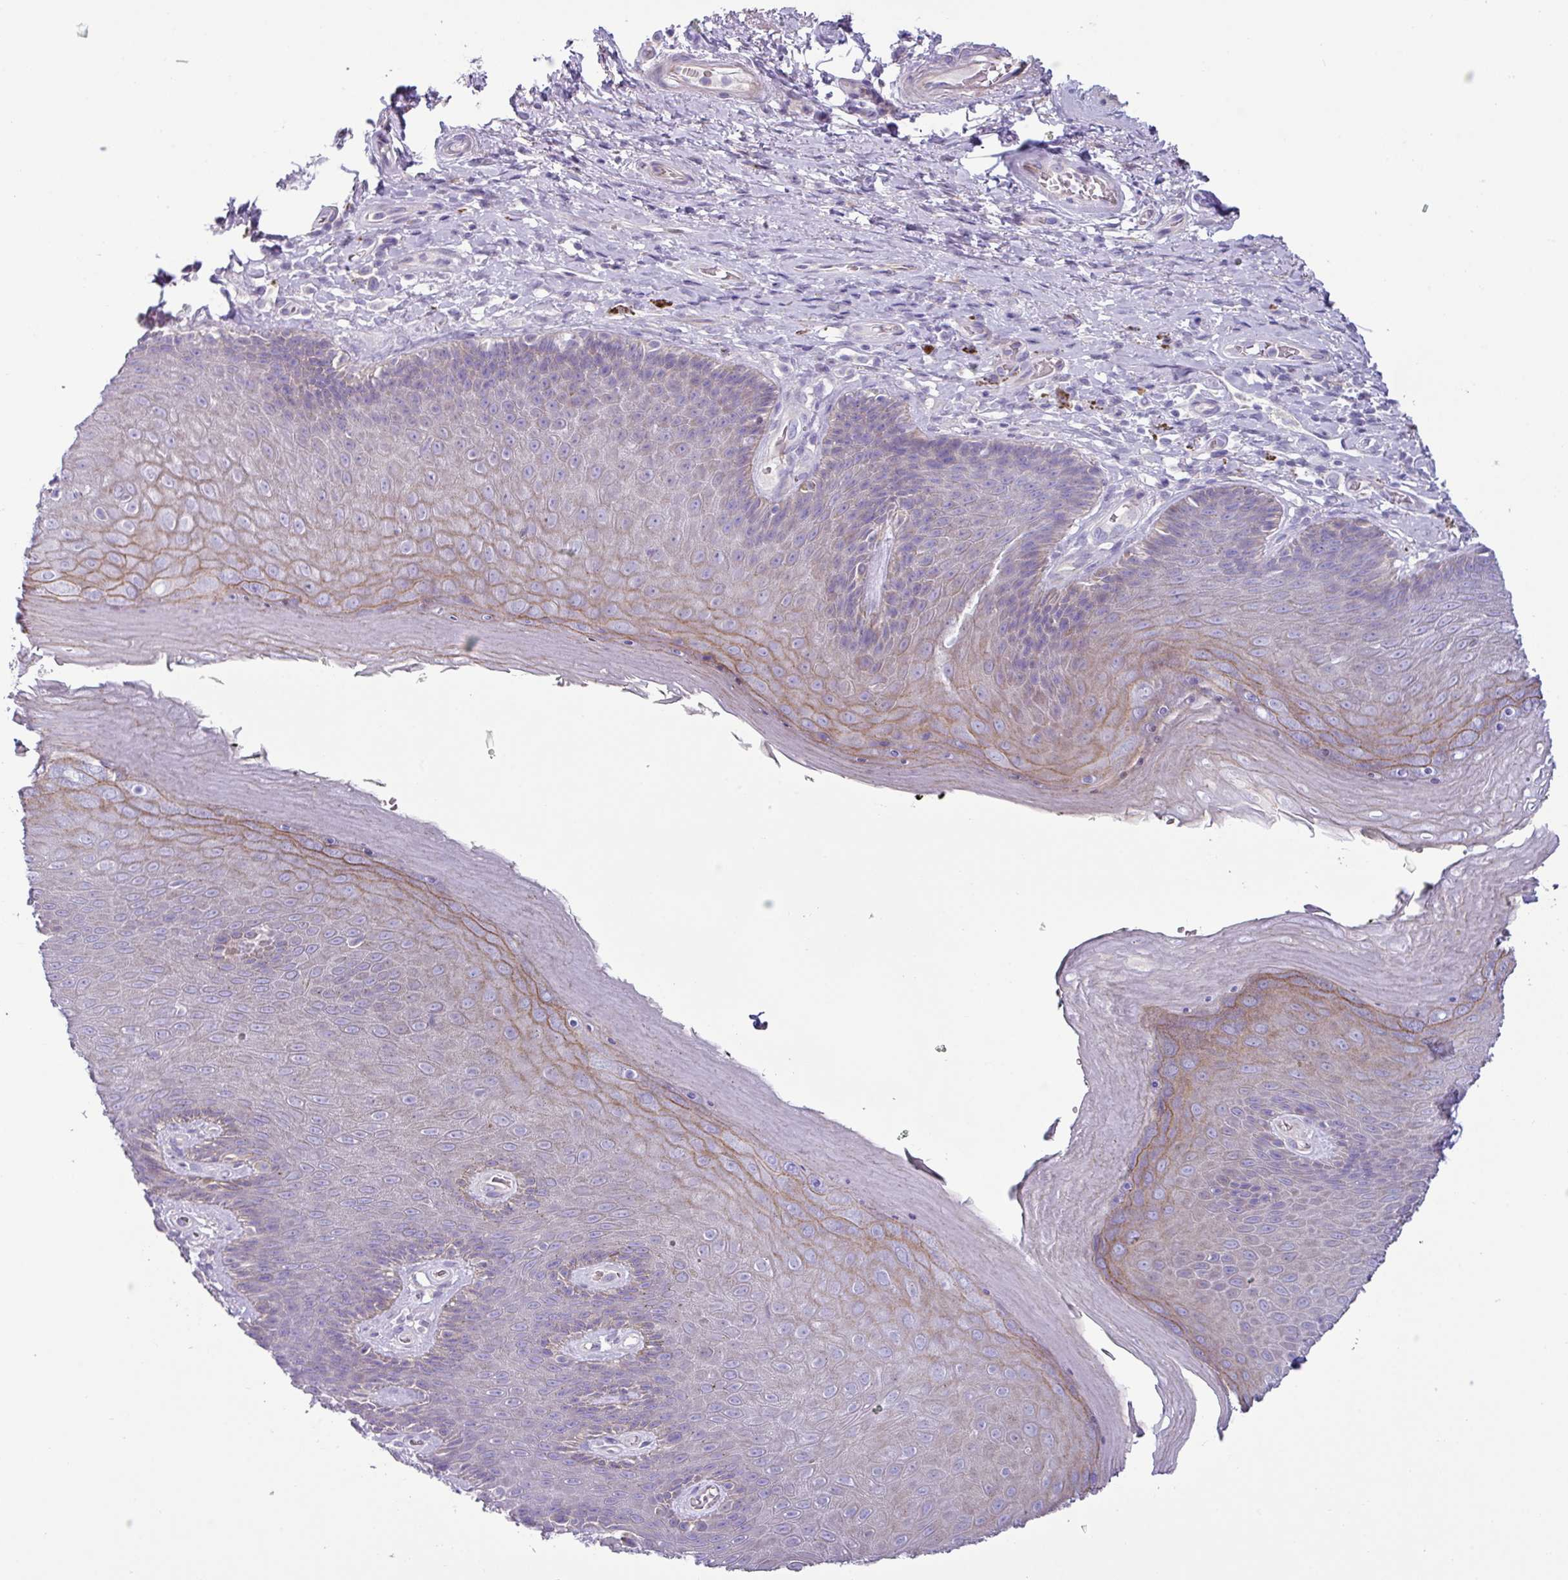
{"staining": {"intensity": "moderate", "quantity": "<25%", "location": "cytoplasmic/membranous"}, "tissue": "skin", "cell_type": "Epidermal cells", "image_type": "normal", "snomed": [{"axis": "morphology", "description": "Normal tissue, NOS"}, {"axis": "topography", "description": "Anal"}, {"axis": "topography", "description": "Peripheral nerve tissue"}], "caption": "Immunohistochemical staining of normal human skin reveals <25% levels of moderate cytoplasmic/membranous protein staining in approximately <25% of epidermal cells. (brown staining indicates protein expression, while blue staining denotes nuclei).", "gene": "RGS16", "patient": {"sex": "male", "age": 53}}